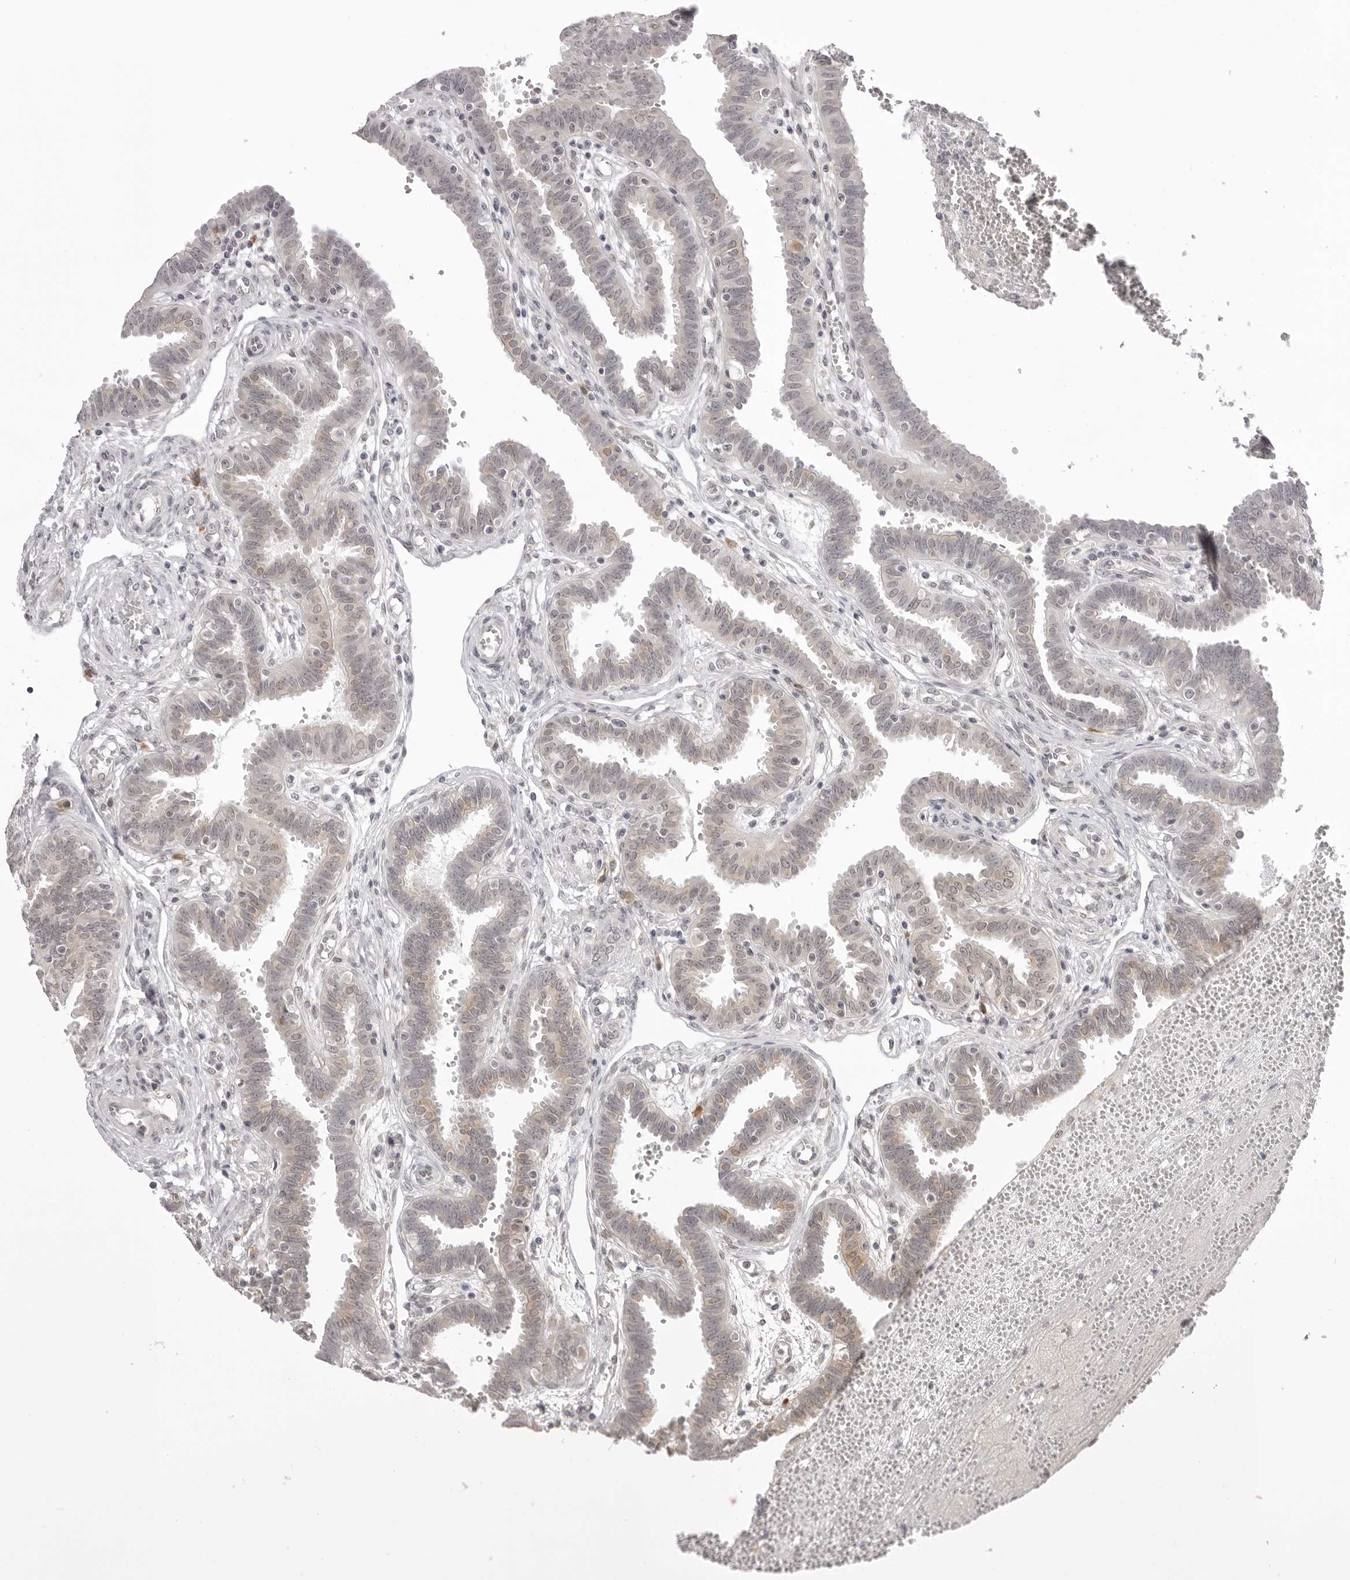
{"staining": {"intensity": "moderate", "quantity": "25%-75%", "location": "cytoplasmic/membranous"}, "tissue": "fallopian tube", "cell_type": "Glandular cells", "image_type": "normal", "snomed": [{"axis": "morphology", "description": "Normal tissue, NOS"}, {"axis": "topography", "description": "Fallopian tube"}, {"axis": "topography", "description": "Placenta"}], "caption": "A medium amount of moderate cytoplasmic/membranous positivity is appreciated in approximately 25%-75% of glandular cells in benign fallopian tube.", "gene": "ZC3H11A", "patient": {"sex": "female", "age": 32}}